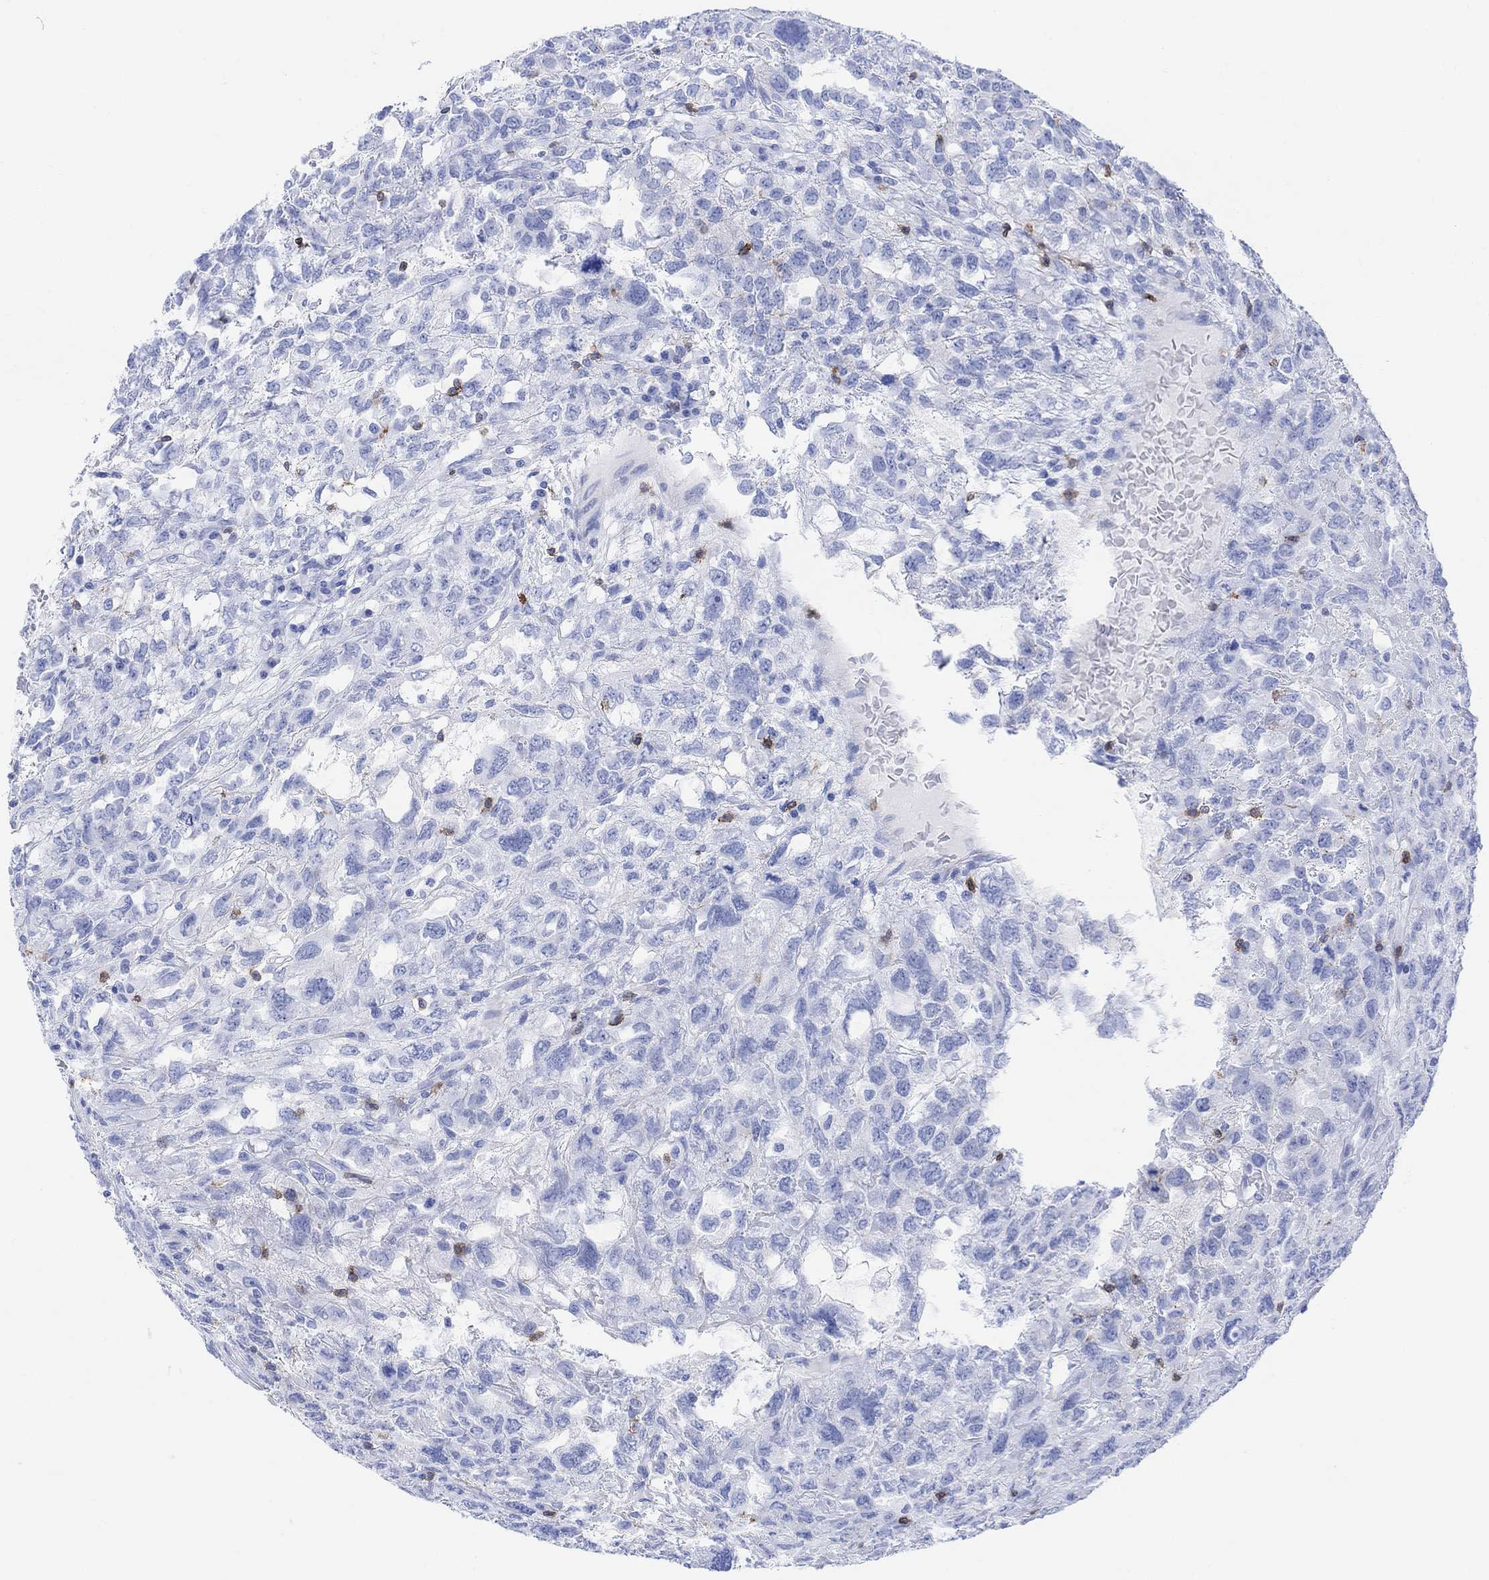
{"staining": {"intensity": "negative", "quantity": "none", "location": "none"}, "tissue": "testis cancer", "cell_type": "Tumor cells", "image_type": "cancer", "snomed": [{"axis": "morphology", "description": "Seminoma, NOS"}, {"axis": "topography", "description": "Testis"}], "caption": "Human testis cancer stained for a protein using immunohistochemistry demonstrates no staining in tumor cells.", "gene": "GPR65", "patient": {"sex": "male", "age": 52}}